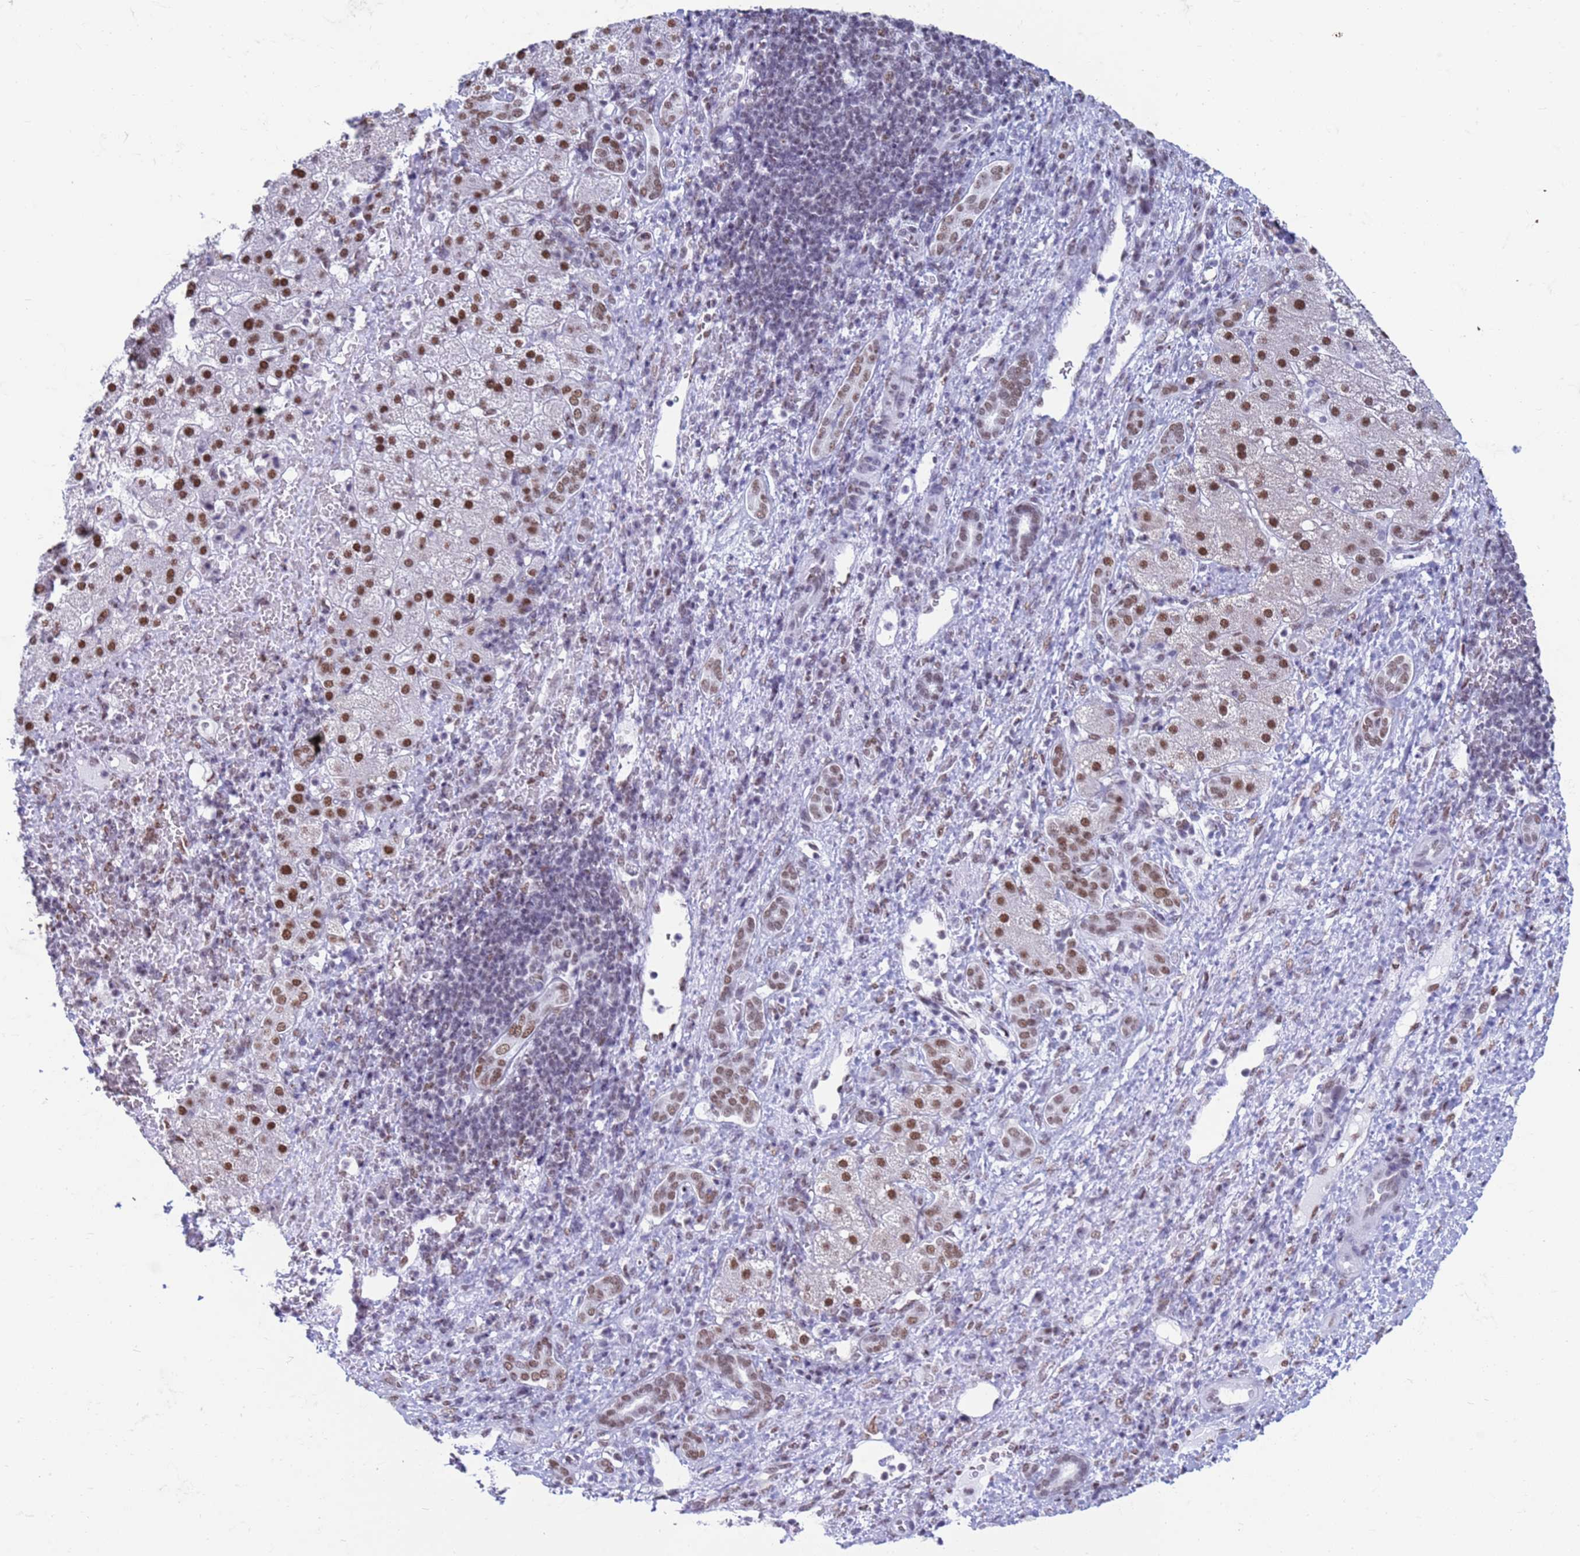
{"staining": {"intensity": "moderate", "quantity": ">75%", "location": "nuclear"}, "tissue": "liver cancer", "cell_type": "Tumor cells", "image_type": "cancer", "snomed": [{"axis": "morphology", "description": "Normal tissue, NOS"}, {"axis": "morphology", "description": "Carcinoma, Hepatocellular, NOS"}, {"axis": "topography", "description": "Liver"}], "caption": "A medium amount of moderate nuclear positivity is present in about >75% of tumor cells in liver hepatocellular carcinoma tissue. The staining was performed using DAB, with brown indicating positive protein expression. Nuclei are stained blue with hematoxylin.", "gene": "FAM170B", "patient": {"sex": "male", "age": 57}}